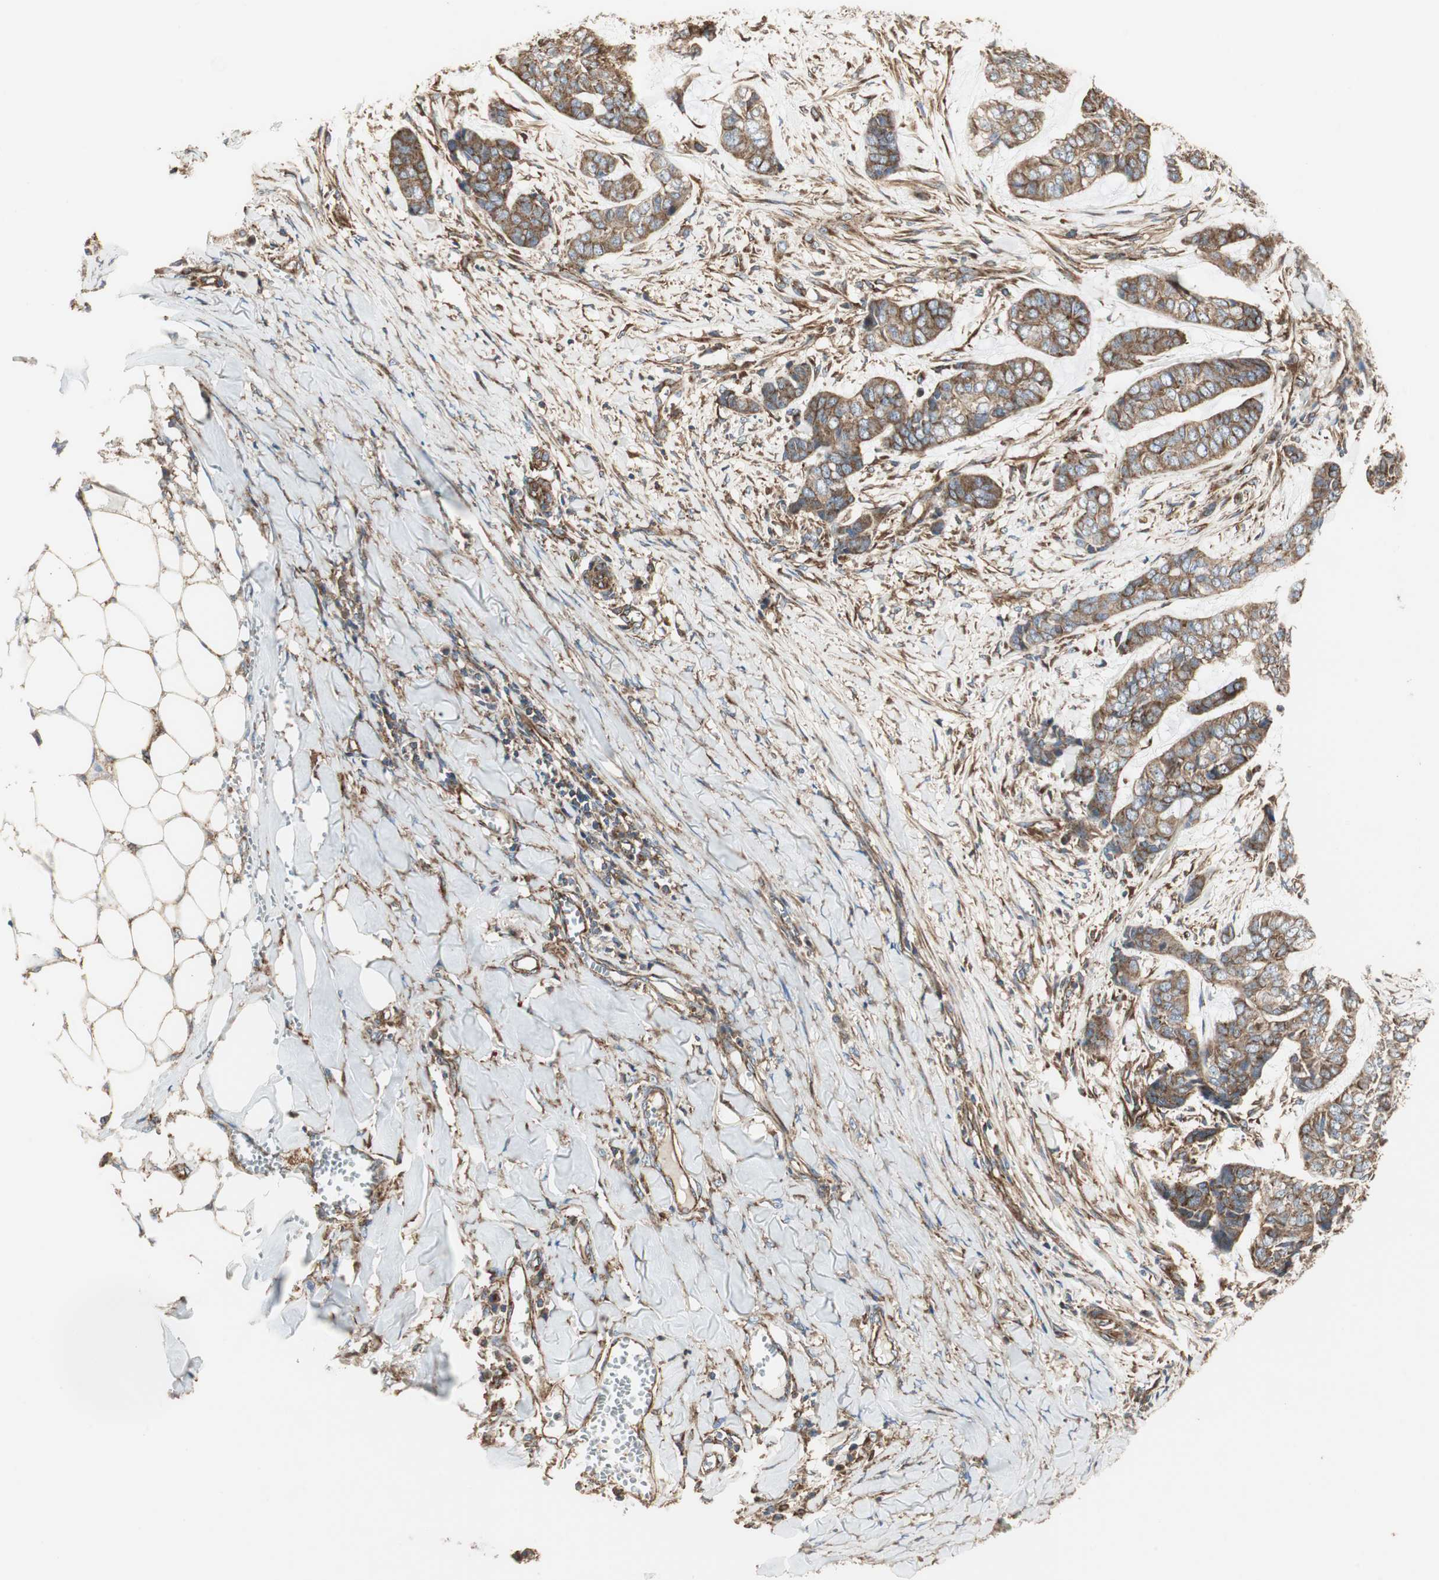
{"staining": {"intensity": "moderate", "quantity": ">75%", "location": "cytoplasmic/membranous"}, "tissue": "skin cancer", "cell_type": "Tumor cells", "image_type": "cancer", "snomed": [{"axis": "morphology", "description": "Basal cell carcinoma"}, {"axis": "topography", "description": "Skin"}], "caption": "A high-resolution micrograph shows immunohistochemistry staining of skin cancer, which shows moderate cytoplasmic/membranous staining in approximately >75% of tumor cells.", "gene": "H6PD", "patient": {"sex": "female", "age": 64}}